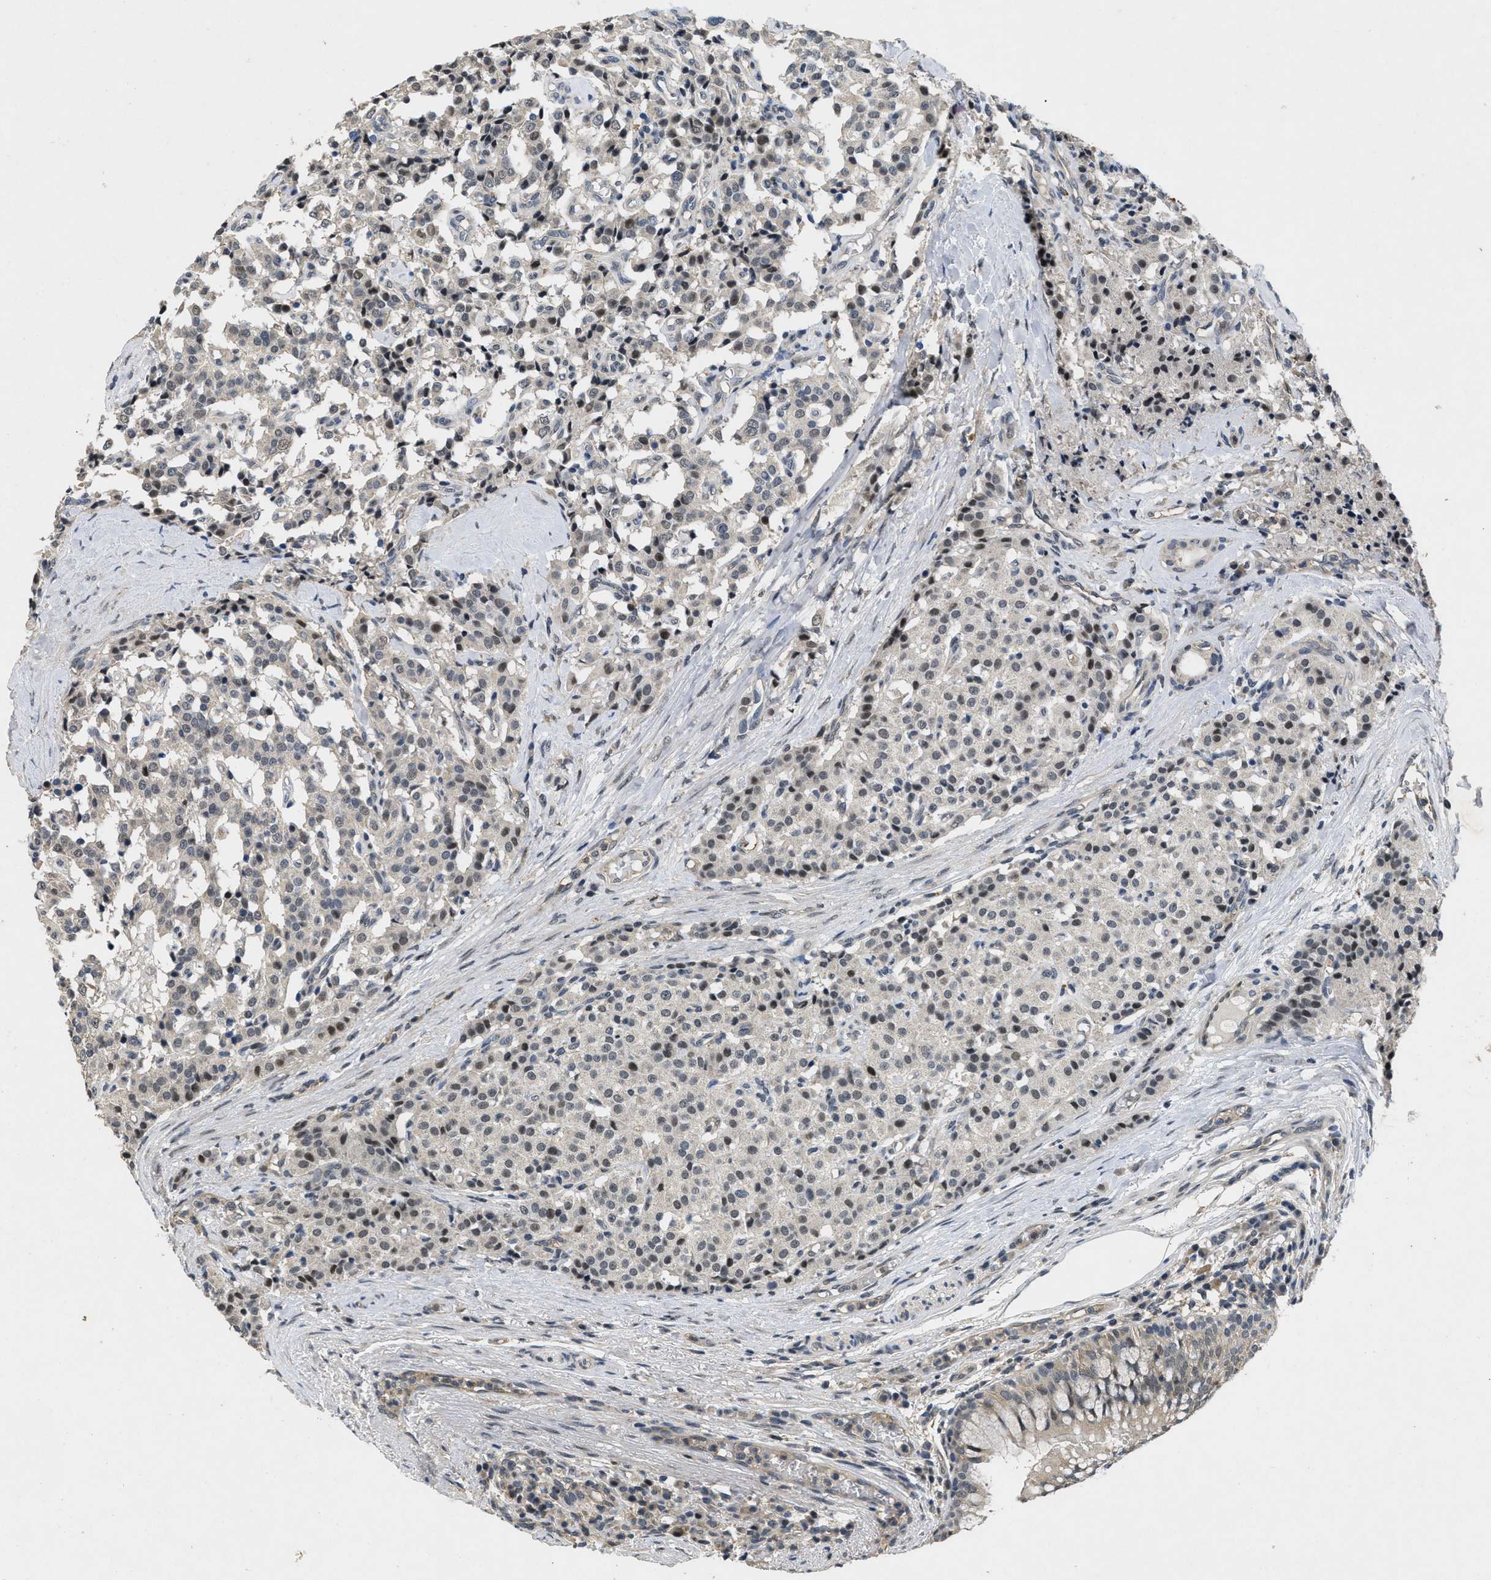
{"staining": {"intensity": "moderate", "quantity": "<25%", "location": "nuclear"}, "tissue": "carcinoid", "cell_type": "Tumor cells", "image_type": "cancer", "snomed": [{"axis": "morphology", "description": "Carcinoid, malignant, NOS"}, {"axis": "topography", "description": "Lung"}], "caption": "Immunohistochemistry of human carcinoid (malignant) exhibits low levels of moderate nuclear staining in approximately <25% of tumor cells.", "gene": "PAPOLG", "patient": {"sex": "male", "age": 30}}